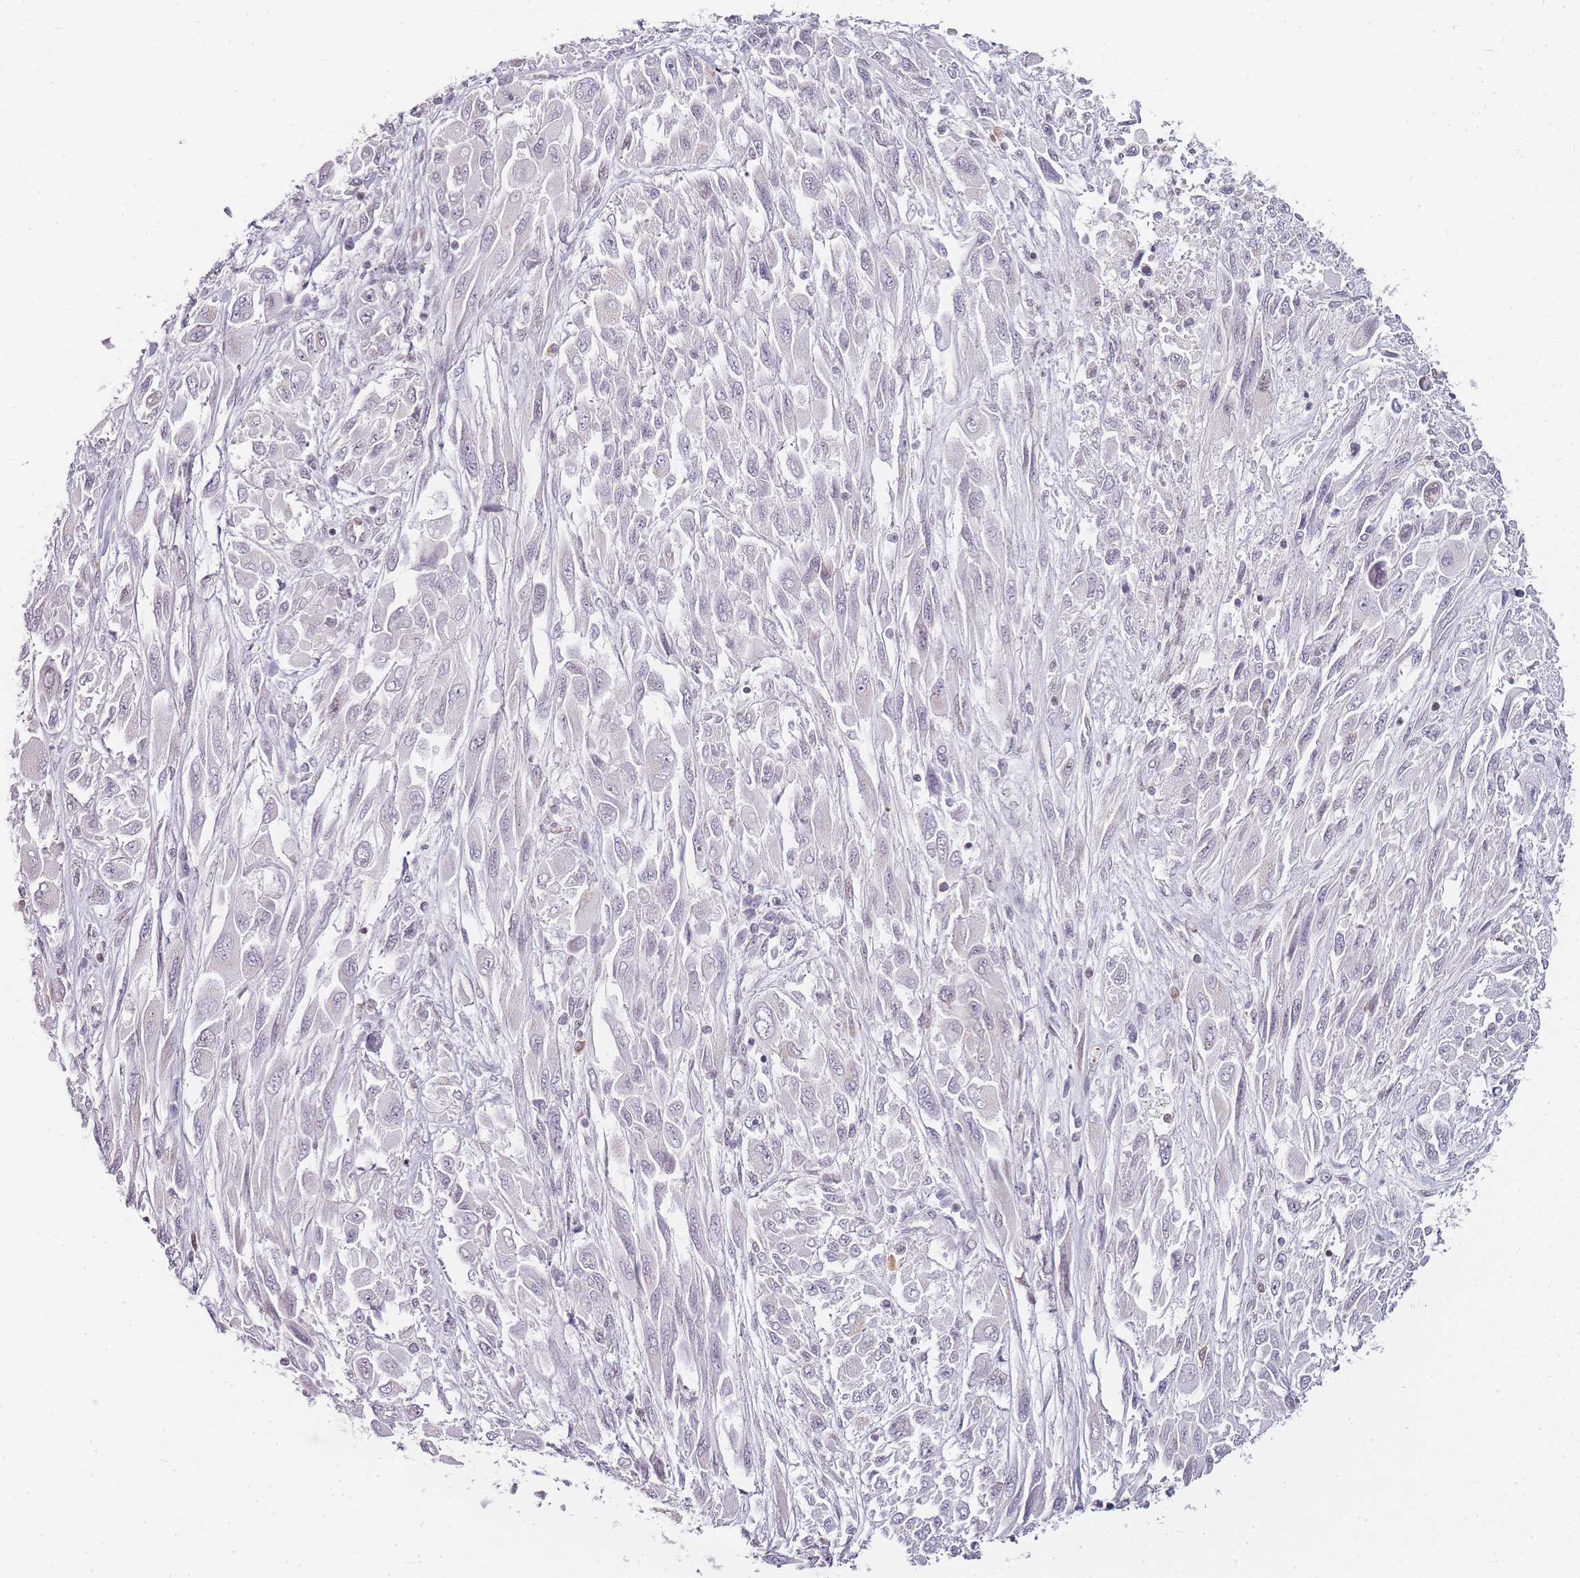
{"staining": {"intensity": "negative", "quantity": "none", "location": "none"}, "tissue": "melanoma", "cell_type": "Tumor cells", "image_type": "cancer", "snomed": [{"axis": "morphology", "description": "Malignant melanoma, NOS"}, {"axis": "topography", "description": "Skin"}], "caption": "This is an immunohistochemistry (IHC) image of malignant melanoma. There is no positivity in tumor cells.", "gene": "JAKMIP1", "patient": {"sex": "female", "age": 91}}